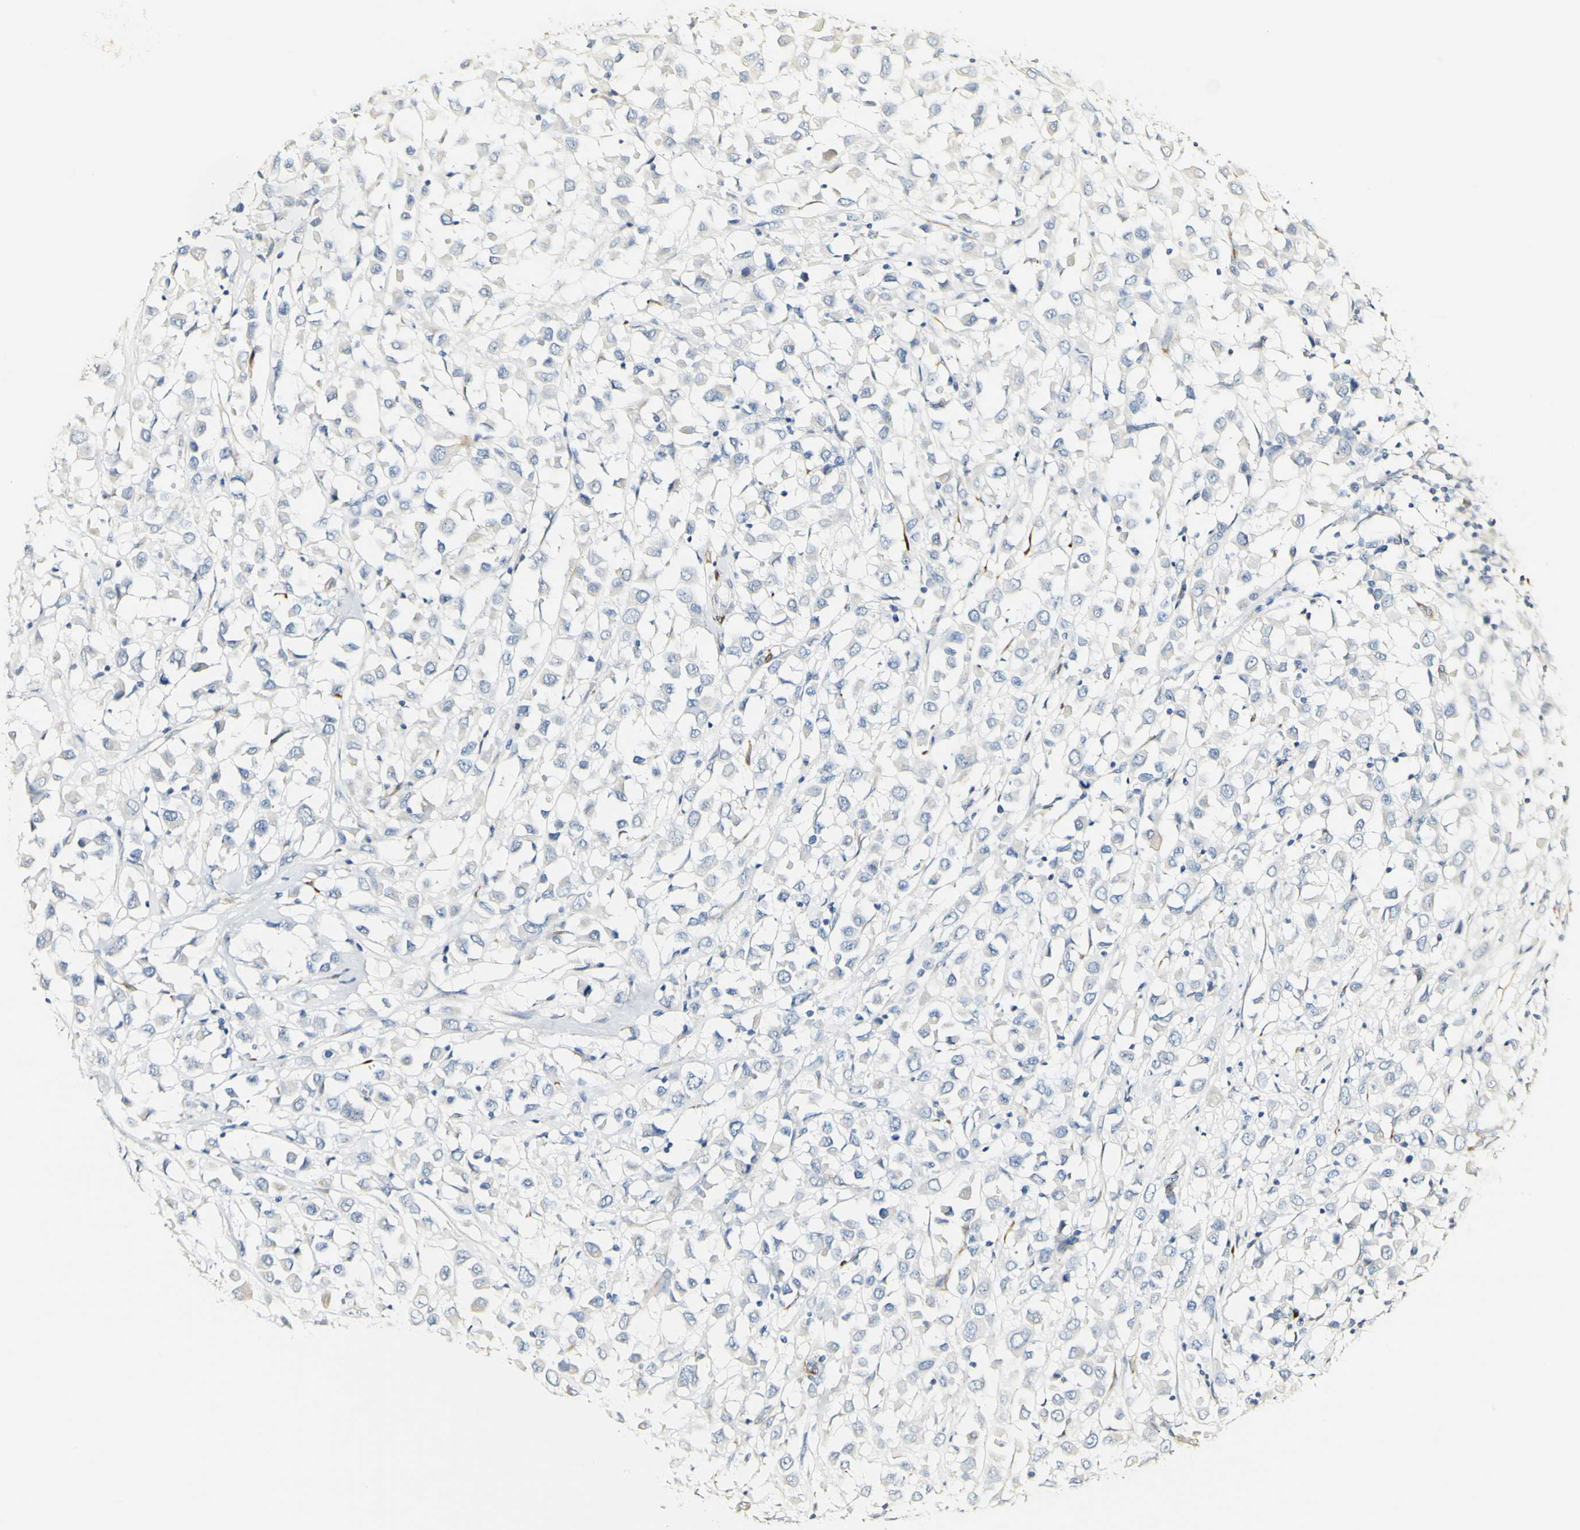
{"staining": {"intensity": "negative", "quantity": "none", "location": "none"}, "tissue": "breast cancer", "cell_type": "Tumor cells", "image_type": "cancer", "snomed": [{"axis": "morphology", "description": "Duct carcinoma"}, {"axis": "topography", "description": "Breast"}], "caption": "Immunohistochemistry histopathology image of breast cancer stained for a protein (brown), which displays no staining in tumor cells. (Immunohistochemistry (ihc), brightfield microscopy, high magnification).", "gene": "FMO3", "patient": {"sex": "female", "age": 61}}